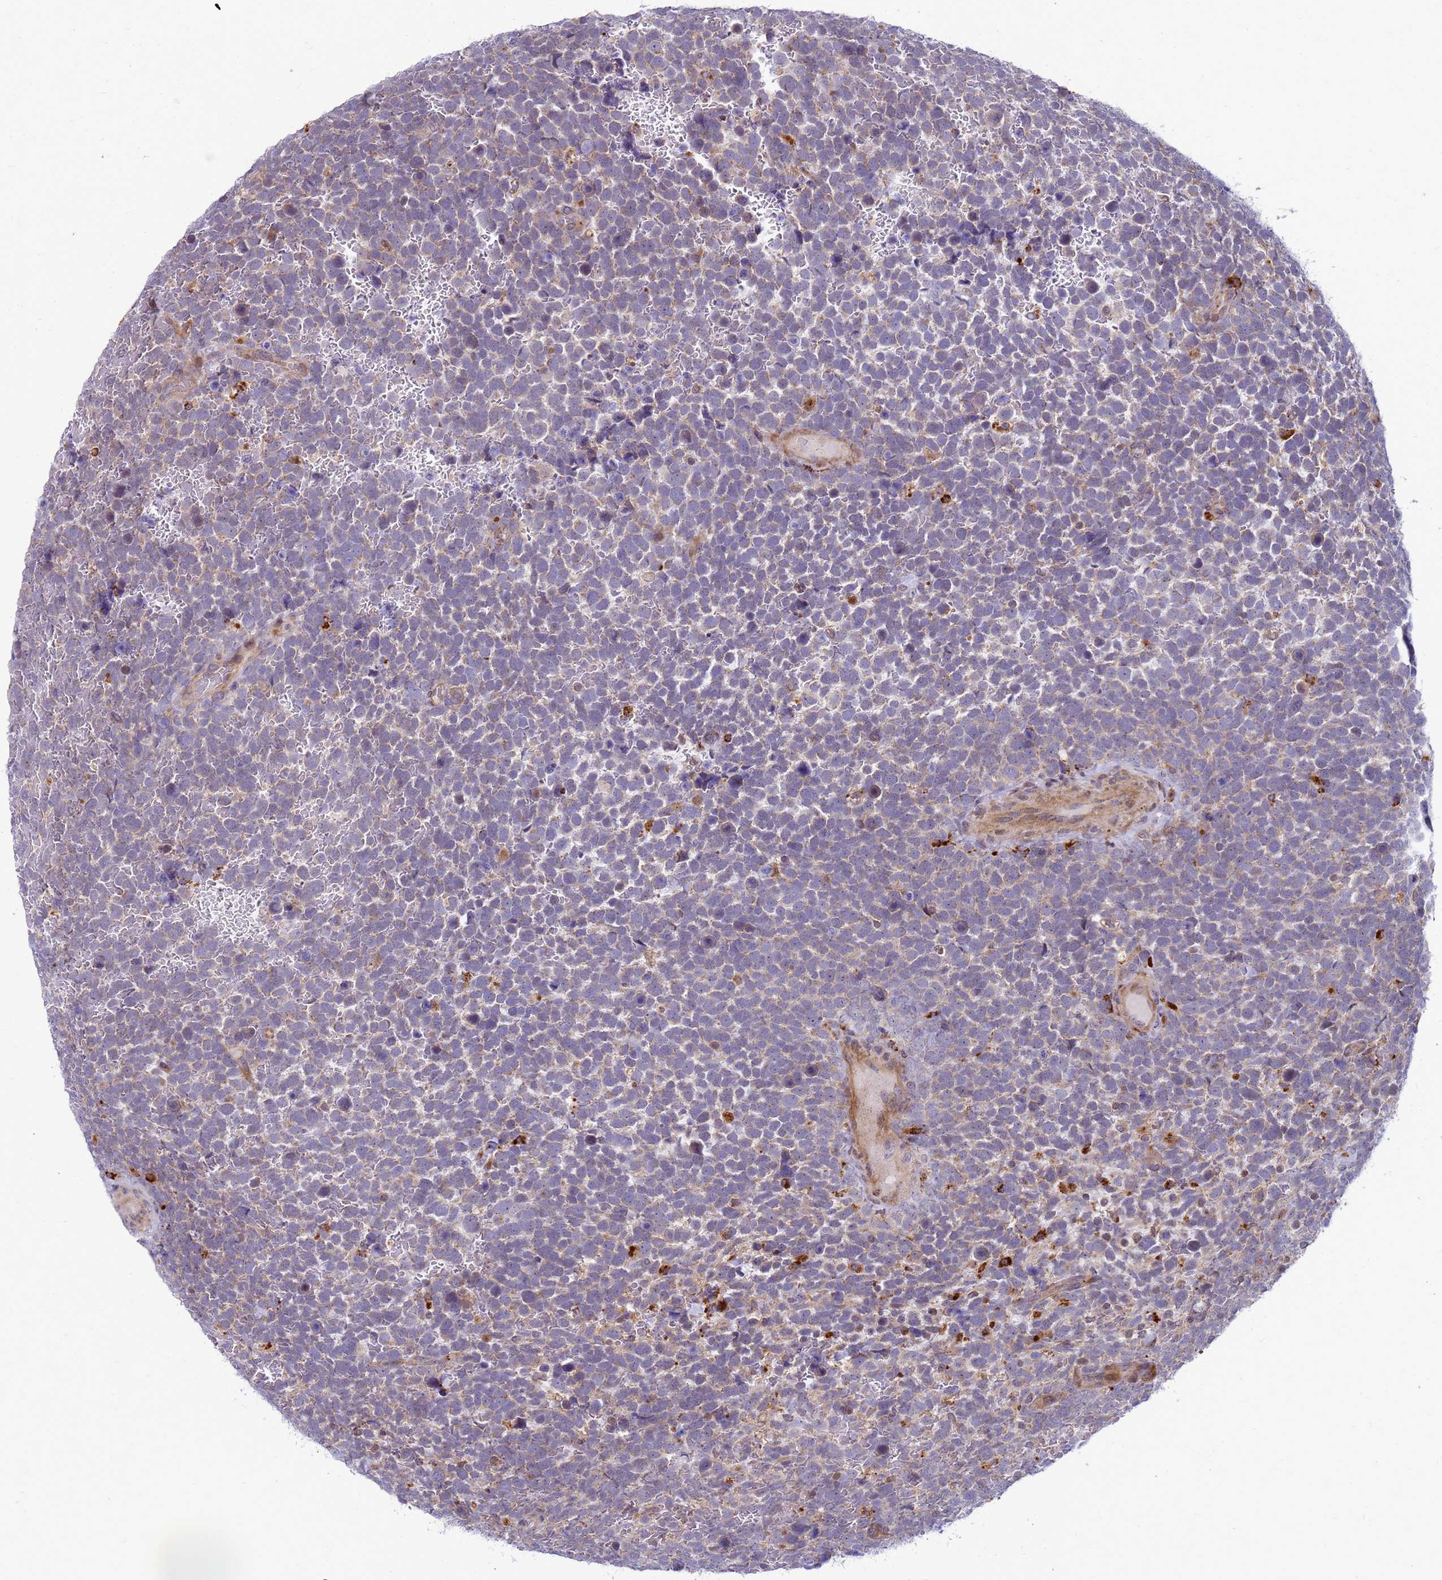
{"staining": {"intensity": "moderate", "quantity": "25%-75%", "location": "cytoplasmic/membranous"}, "tissue": "urothelial cancer", "cell_type": "Tumor cells", "image_type": "cancer", "snomed": [{"axis": "morphology", "description": "Urothelial carcinoma, High grade"}, {"axis": "topography", "description": "Urinary bladder"}], "caption": "IHC (DAB (3,3'-diaminobenzidine)) staining of high-grade urothelial carcinoma shows moderate cytoplasmic/membranous protein positivity in about 25%-75% of tumor cells. The protein is shown in brown color, while the nuclei are stained blue.", "gene": "C12orf43", "patient": {"sex": "female", "age": 82}}